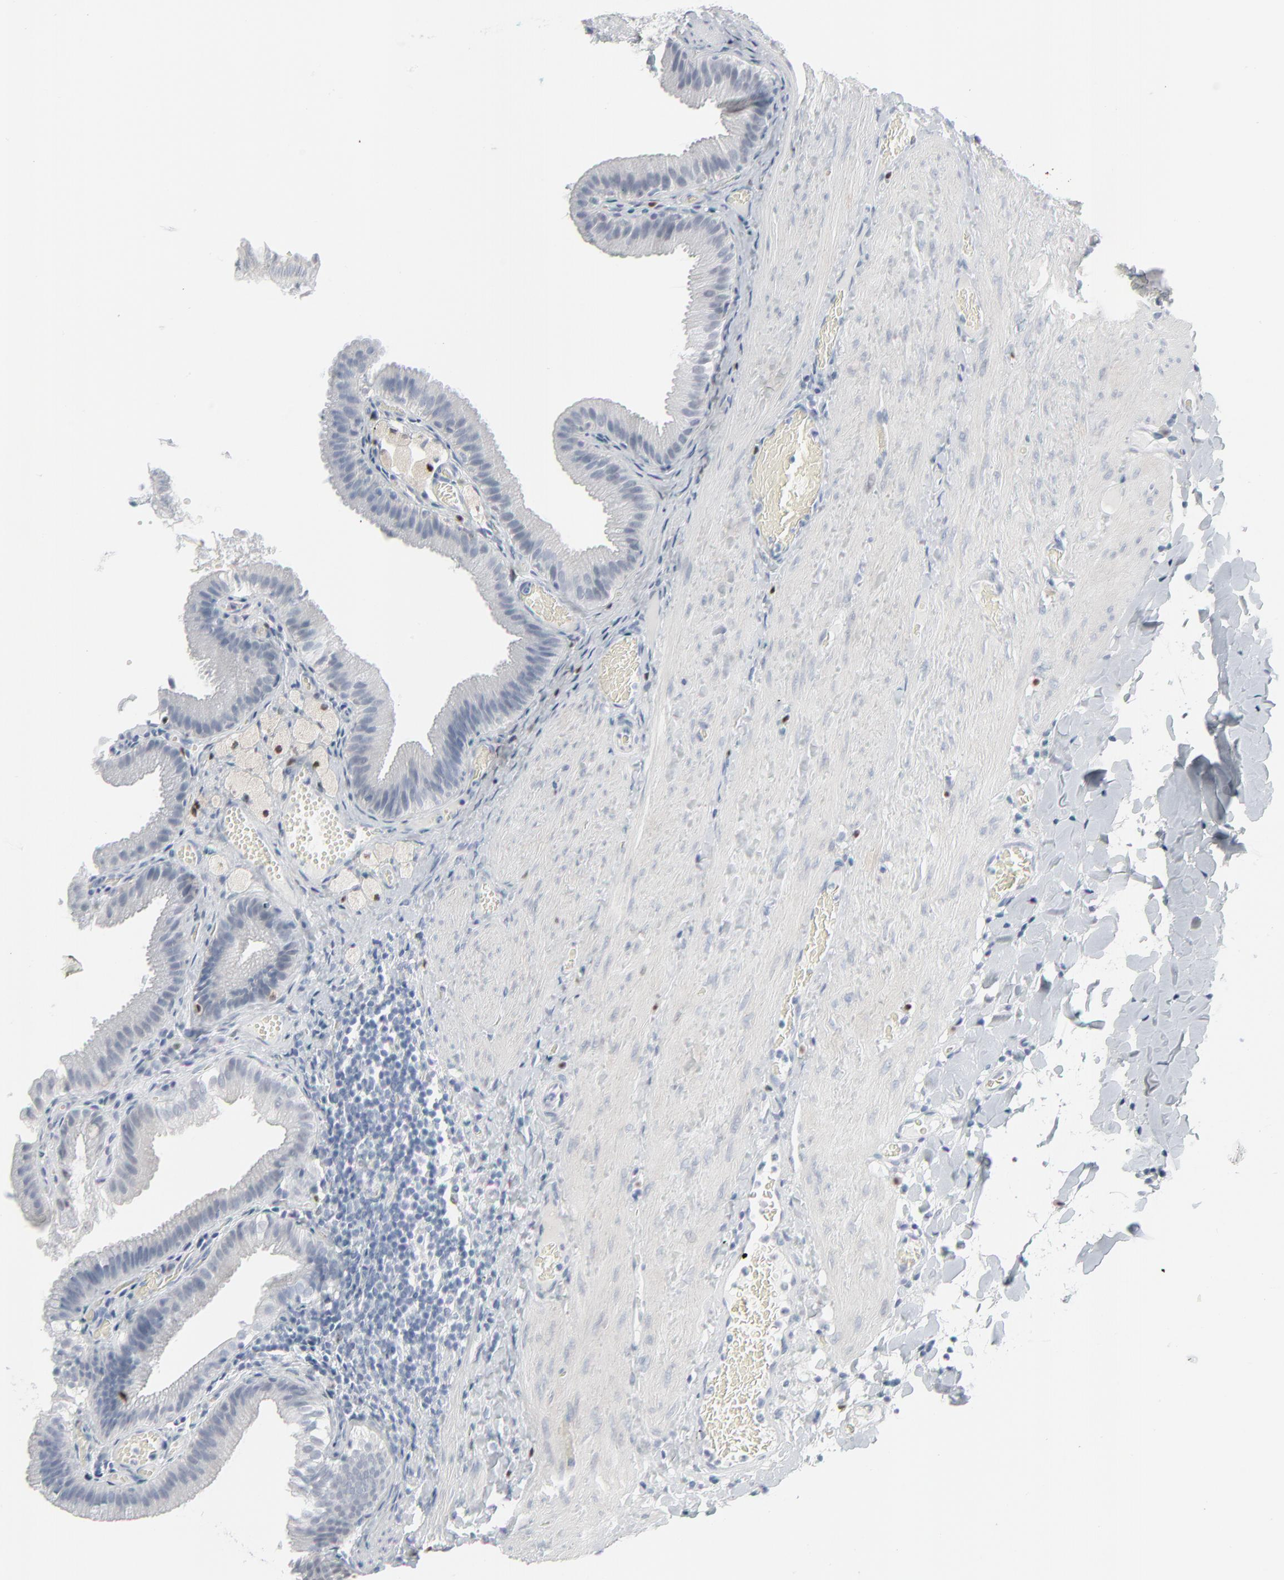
{"staining": {"intensity": "negative", "quantity": "none", "location": "none"}, "tissue": "gallbladder", "cell_type": "Glandular cells", "image_type": "normal", "snomed": [{"axis": "morphology", "description": "Normal tissue, NOS"}, {"axis": "topography", "description": "Gallbladder"}], "caption": "A histopathology image of gallbladder stained for a protein displays no brown staining in glandular cells.", "gene": "MITF", "patient": {"sex": "female", "age": 24}}